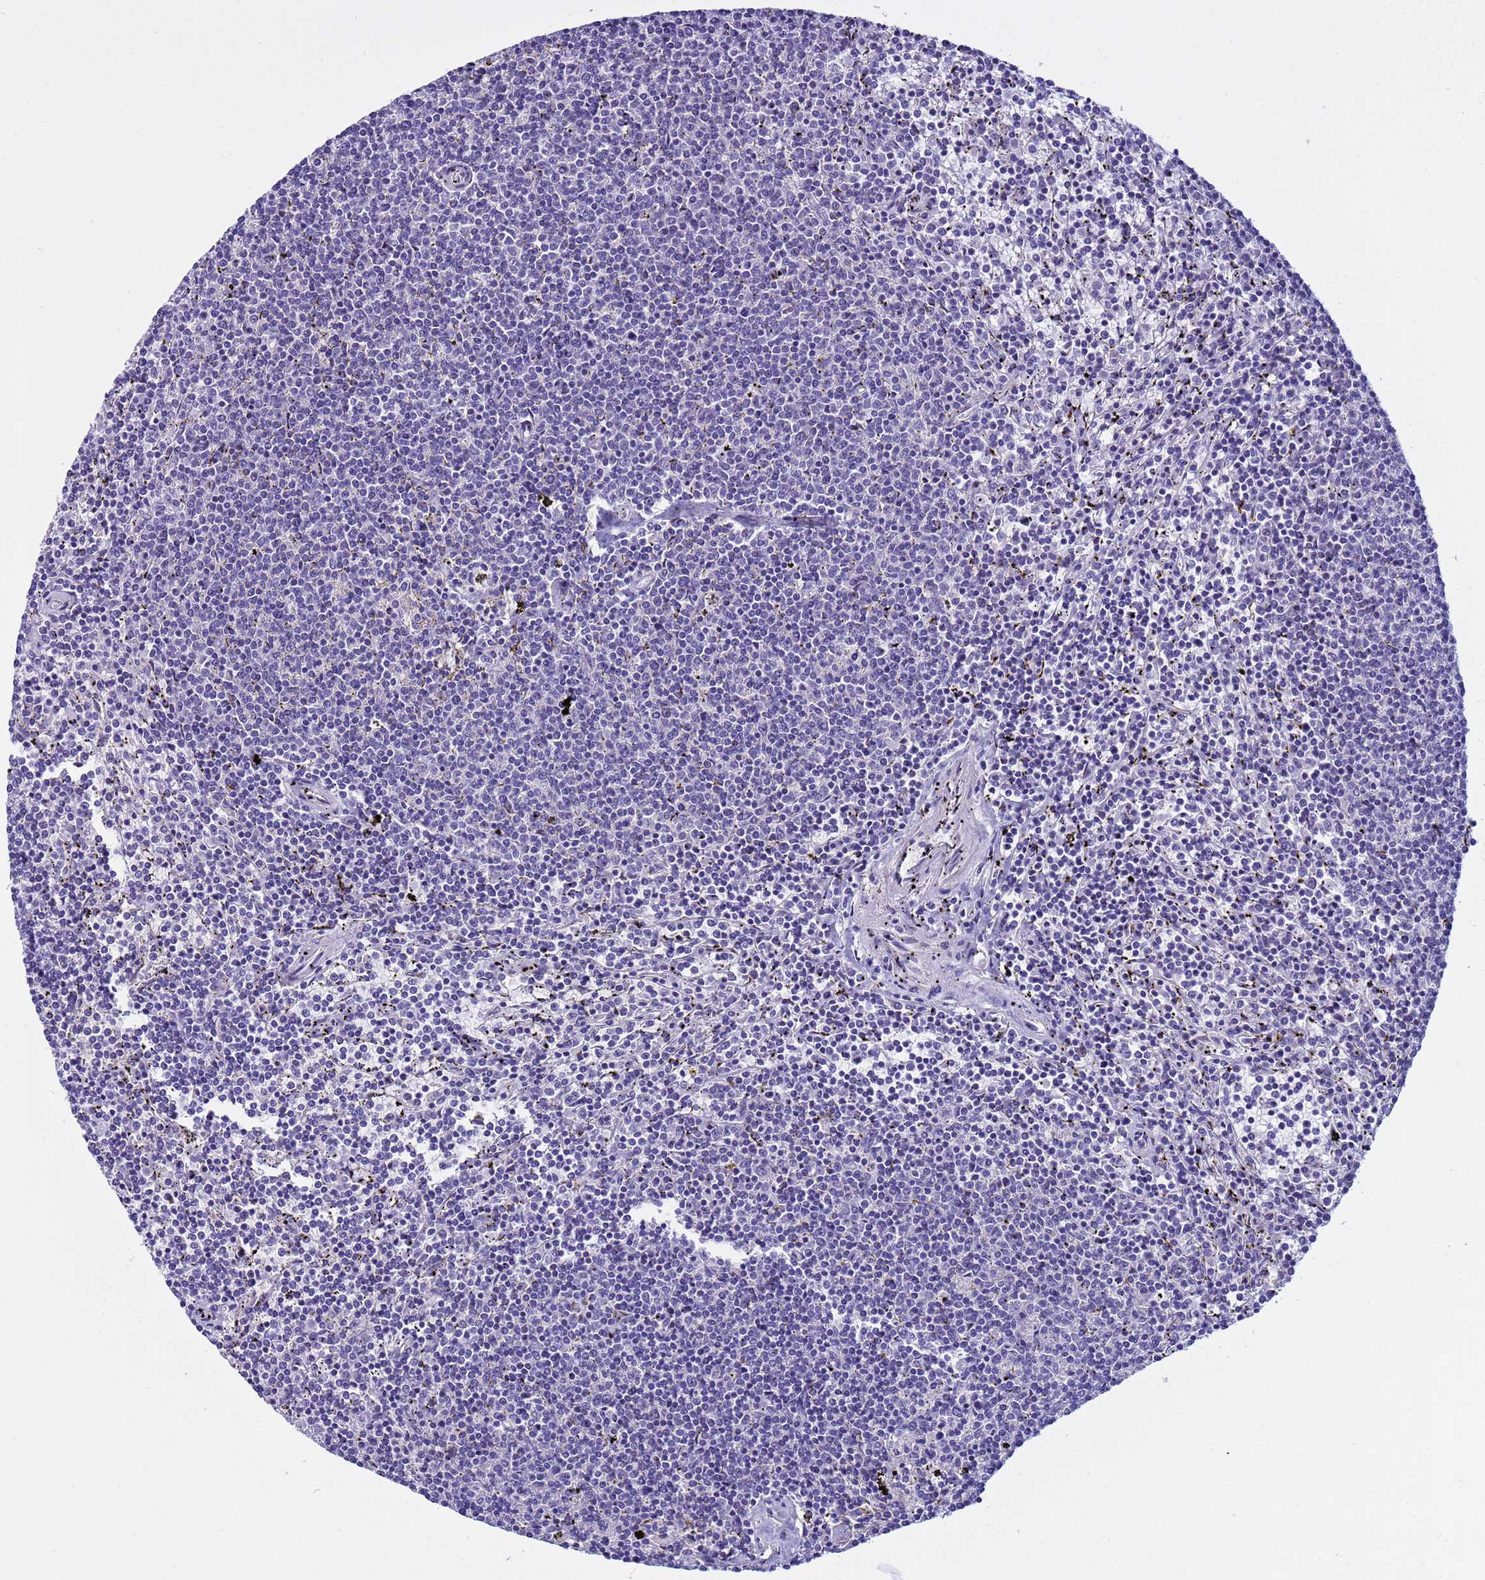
{"staining": {"intensity": "negative", "quantity": "none", "location": "none"}, "tissue": "lymphoma", "cell_type": "Tumor cells", "image_type": "cancer", "snomed": [{"axis": "morphology", "description": "Malignant lymphoma, non-Hodgkin's type, Low grade"}, {"axis": "topography", "description": "Spleen"}], "caption": "An image of lymphoma stained for a protein reveals no brown staining in tumor cells.", "gene": "IGSF11", "patient": {"sex": "female", "age": 50}}